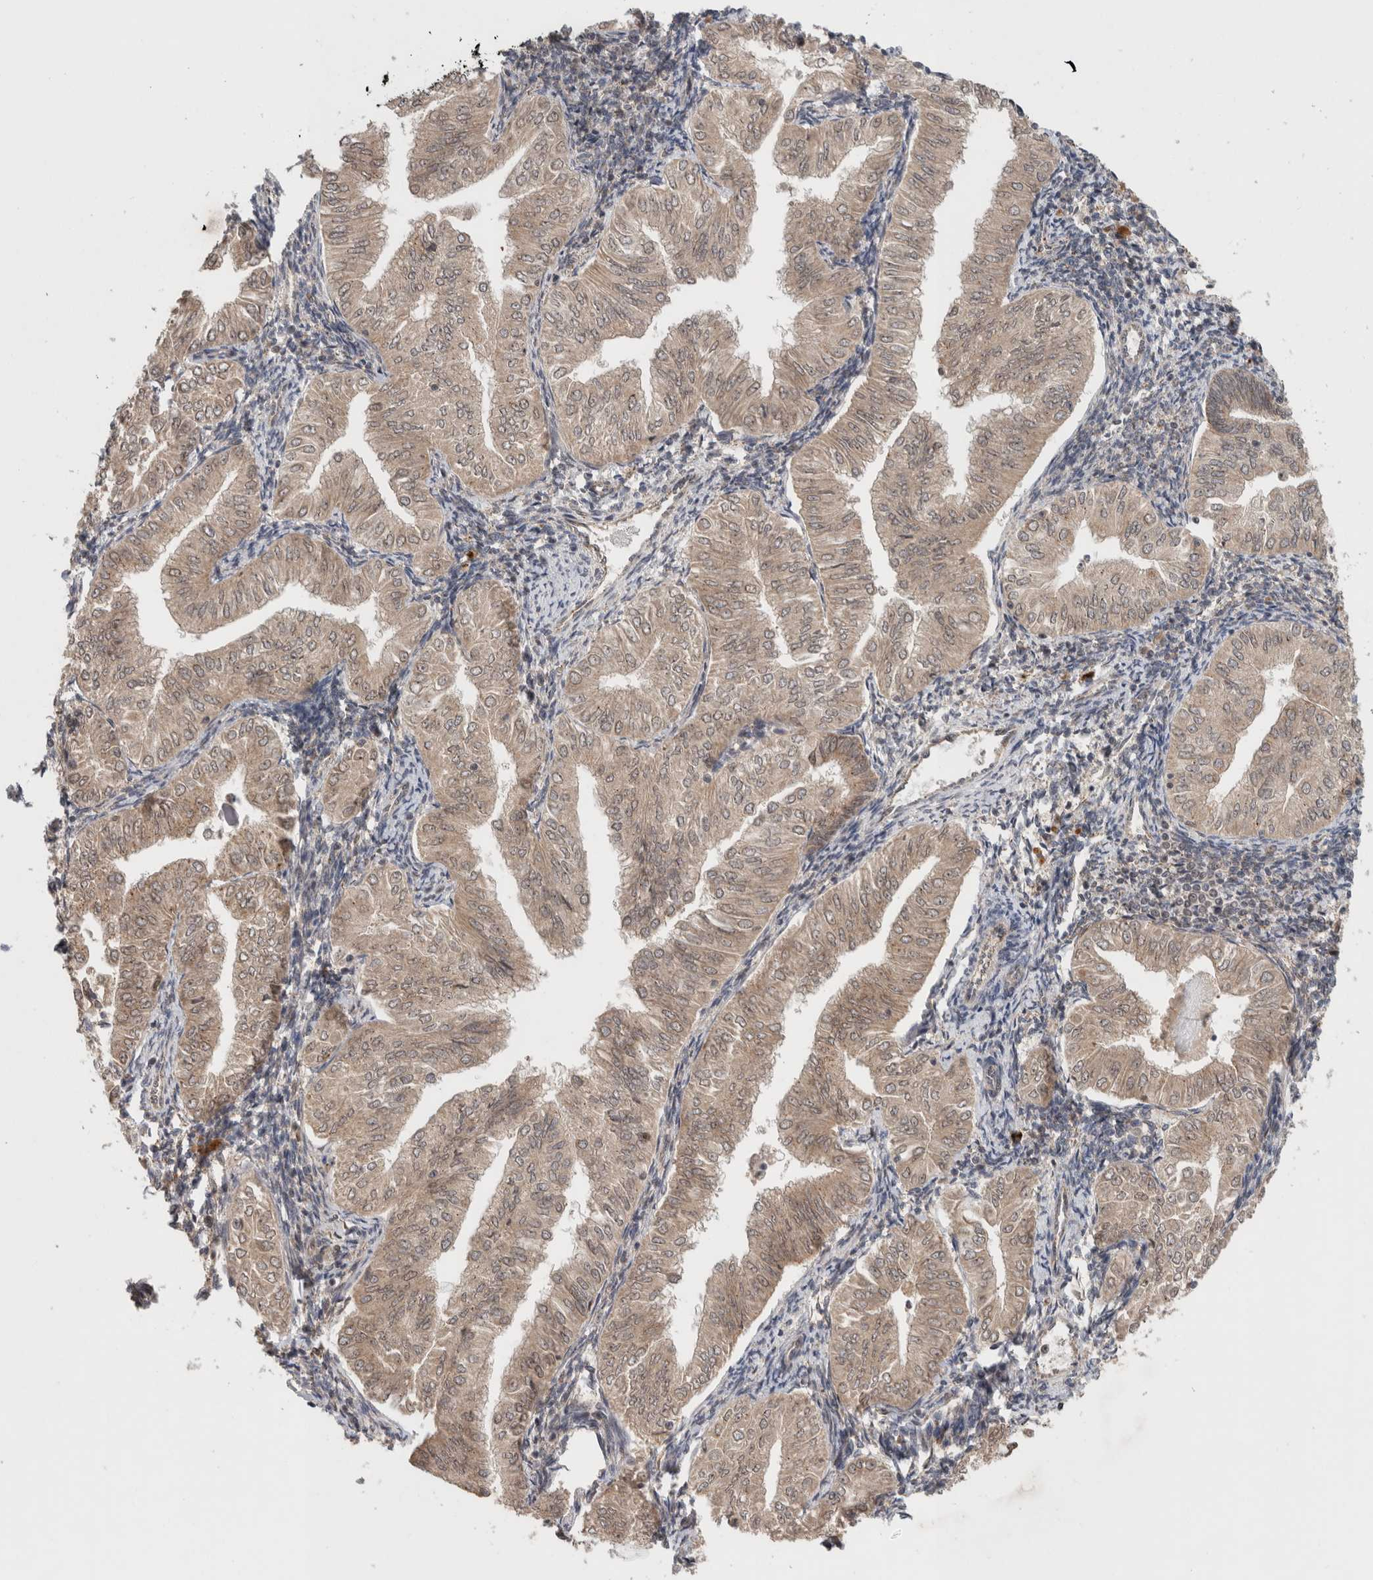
{"staining": {"intensity": "weak", "quantity": "25%-75%", "location": "cytoplasmic/membranous,nuclear"}, "tissue": "endometrial cancer", "cell_type": "Tumor cells", "image_type": "cancer", "snomed": [{"axis": "morphology", "description": "Normal tissue, NOS"}, {"axis": "morphology", "description": "Adenocarcinoma, NOS"}, {"axis": "topography", "description": "Endometrium"}], "caption": "Protein staining by immunohistochemistry shows weak cytoplasmic/membranous and nuclear expression in approximately 25%-75% of tumor cells in endometrial adenocarcinoma.", "gene": "MPHOSPH6", "patient": {"sex": "female", "age": 53}}